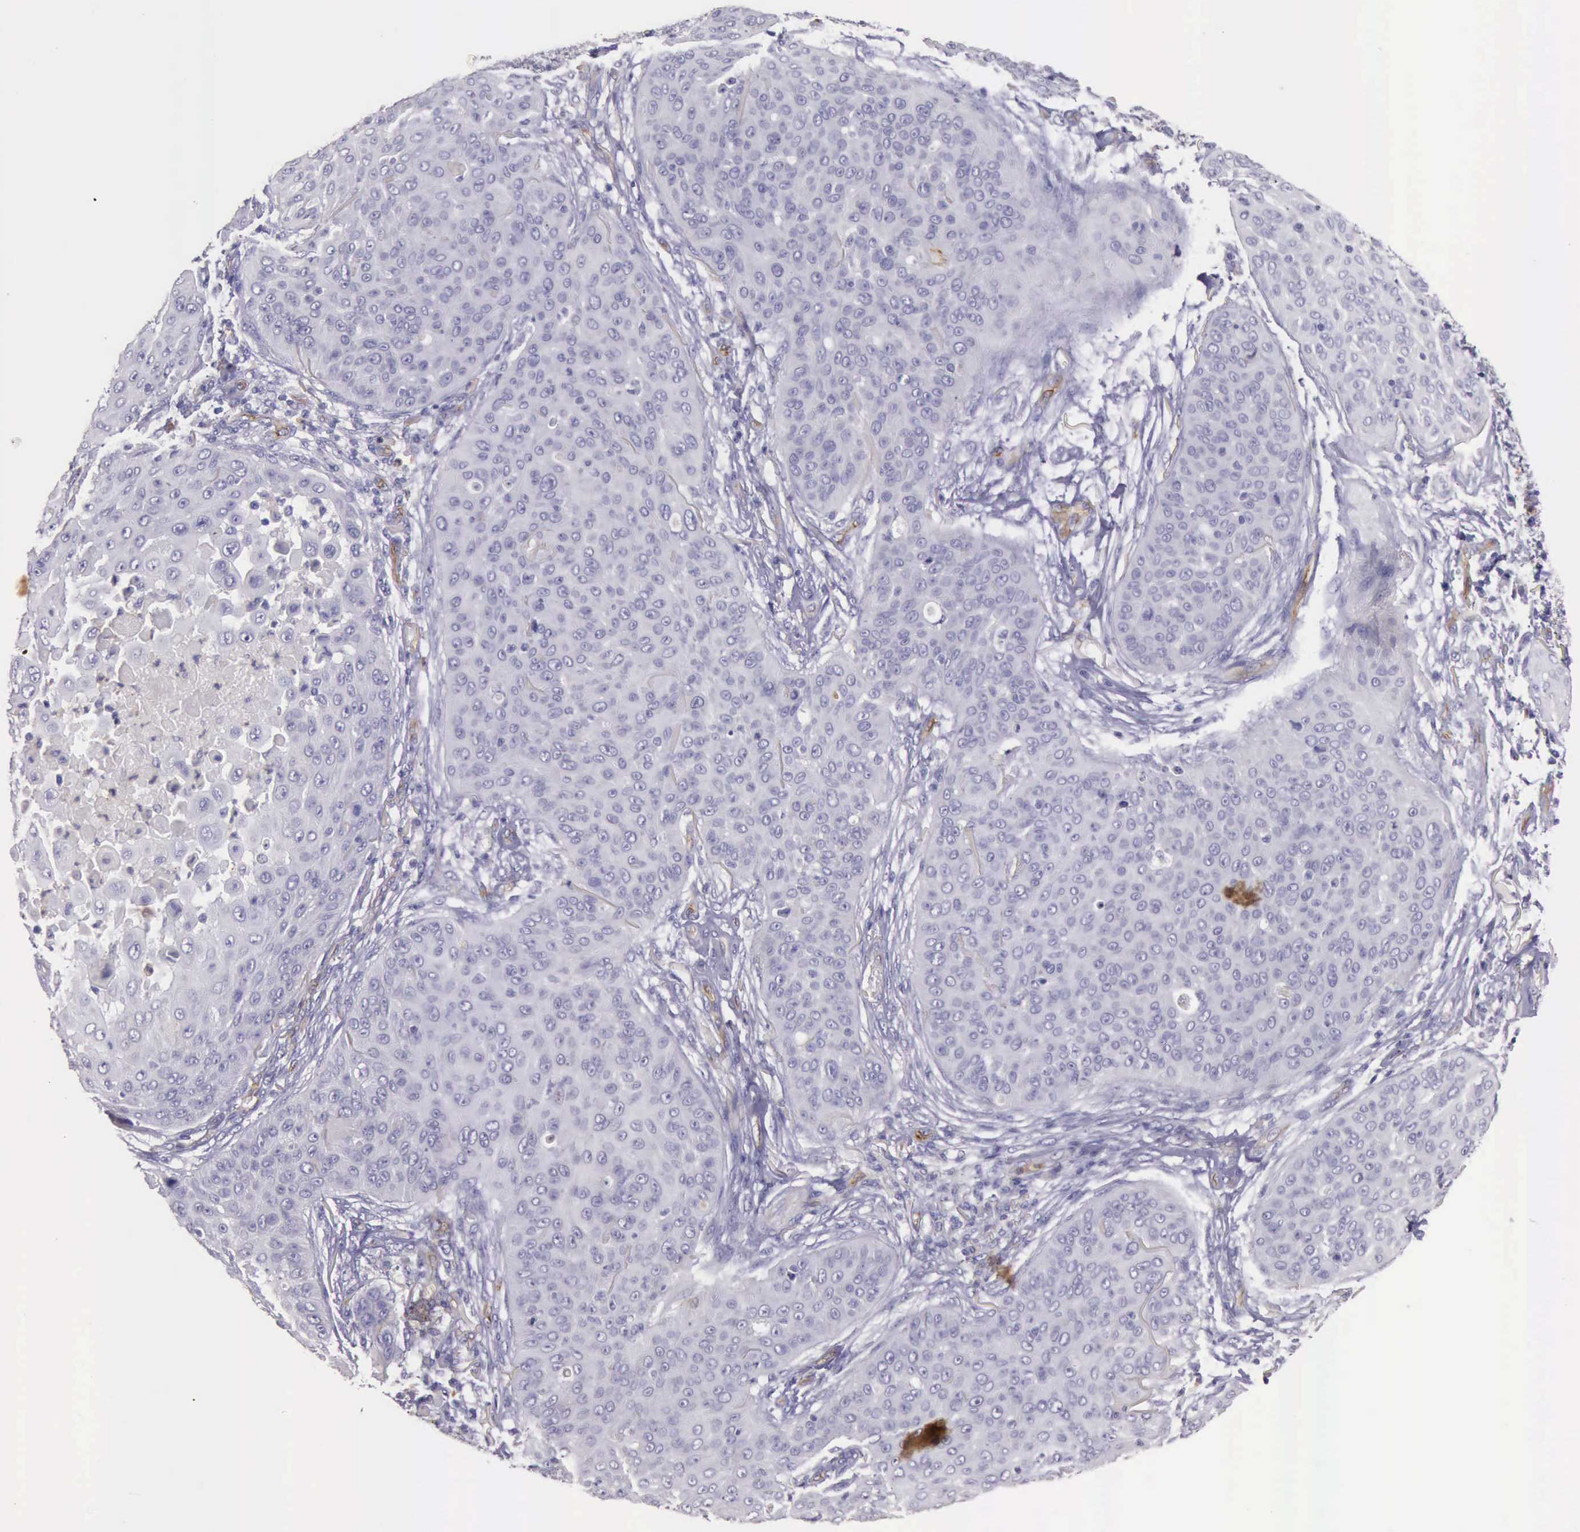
{"staining": {"intensity": "negative", "quantity": "none", "location": "none"}, "tissue": "skin cancer", "cell_type": "Tumor cells", "image_type": "cancer", "snomed": [{"axis": "morphology", "description": "Squamous cell carcinoma, NOS"}, {"axis": "topography", "description": "Skin"}], "caption": "Human skin cancer stained for a protein using immunohistochemistry displays no expression in tumor cells.", "gene": "TCEANC", "patient": {"sex": "male", "age": 82}}